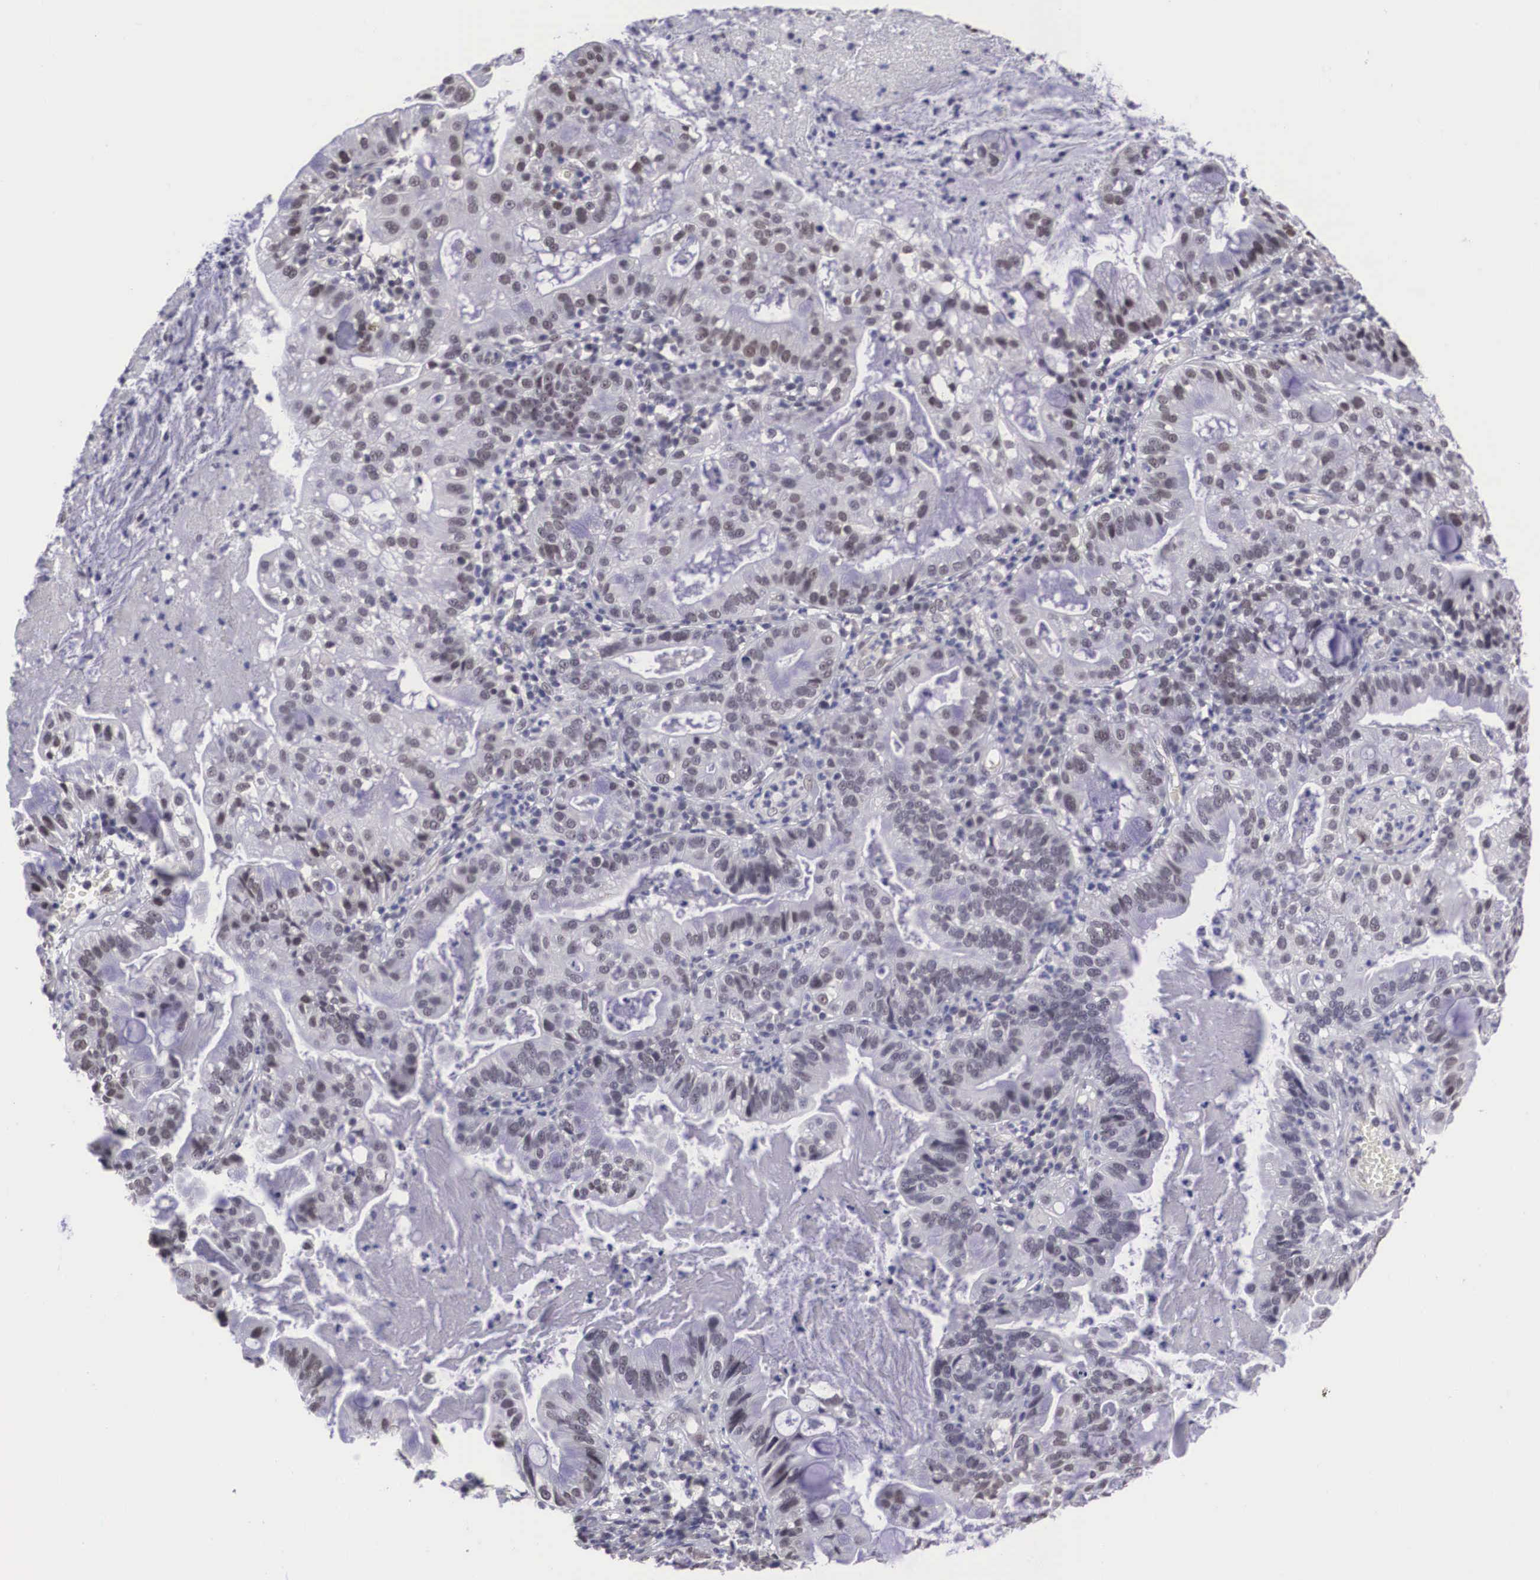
{"staining": {"intensity": "weak", "quantity": "<25%", "location": "nuclear"}, "tissue": "cervical cancer", "cell_type": "Tumor cells", "image_type": "cancer", "snomed": [{"axis": "morphology", "description": "Adenocarcinoma, NOS"}, {"axis": "topography", "description": "Cervix"}], "caption": "A histopathology image of adenocarcinoma (cervical) stained for a protein demonstrates no brown staining in tumor cells. (DAB (3,3'-diaminobenzidine) immunohistochemistry (IHC) with hematoxylin counter stain).", "gene": "ZNF275", "patient": {"sex": "female", "age": 41}}